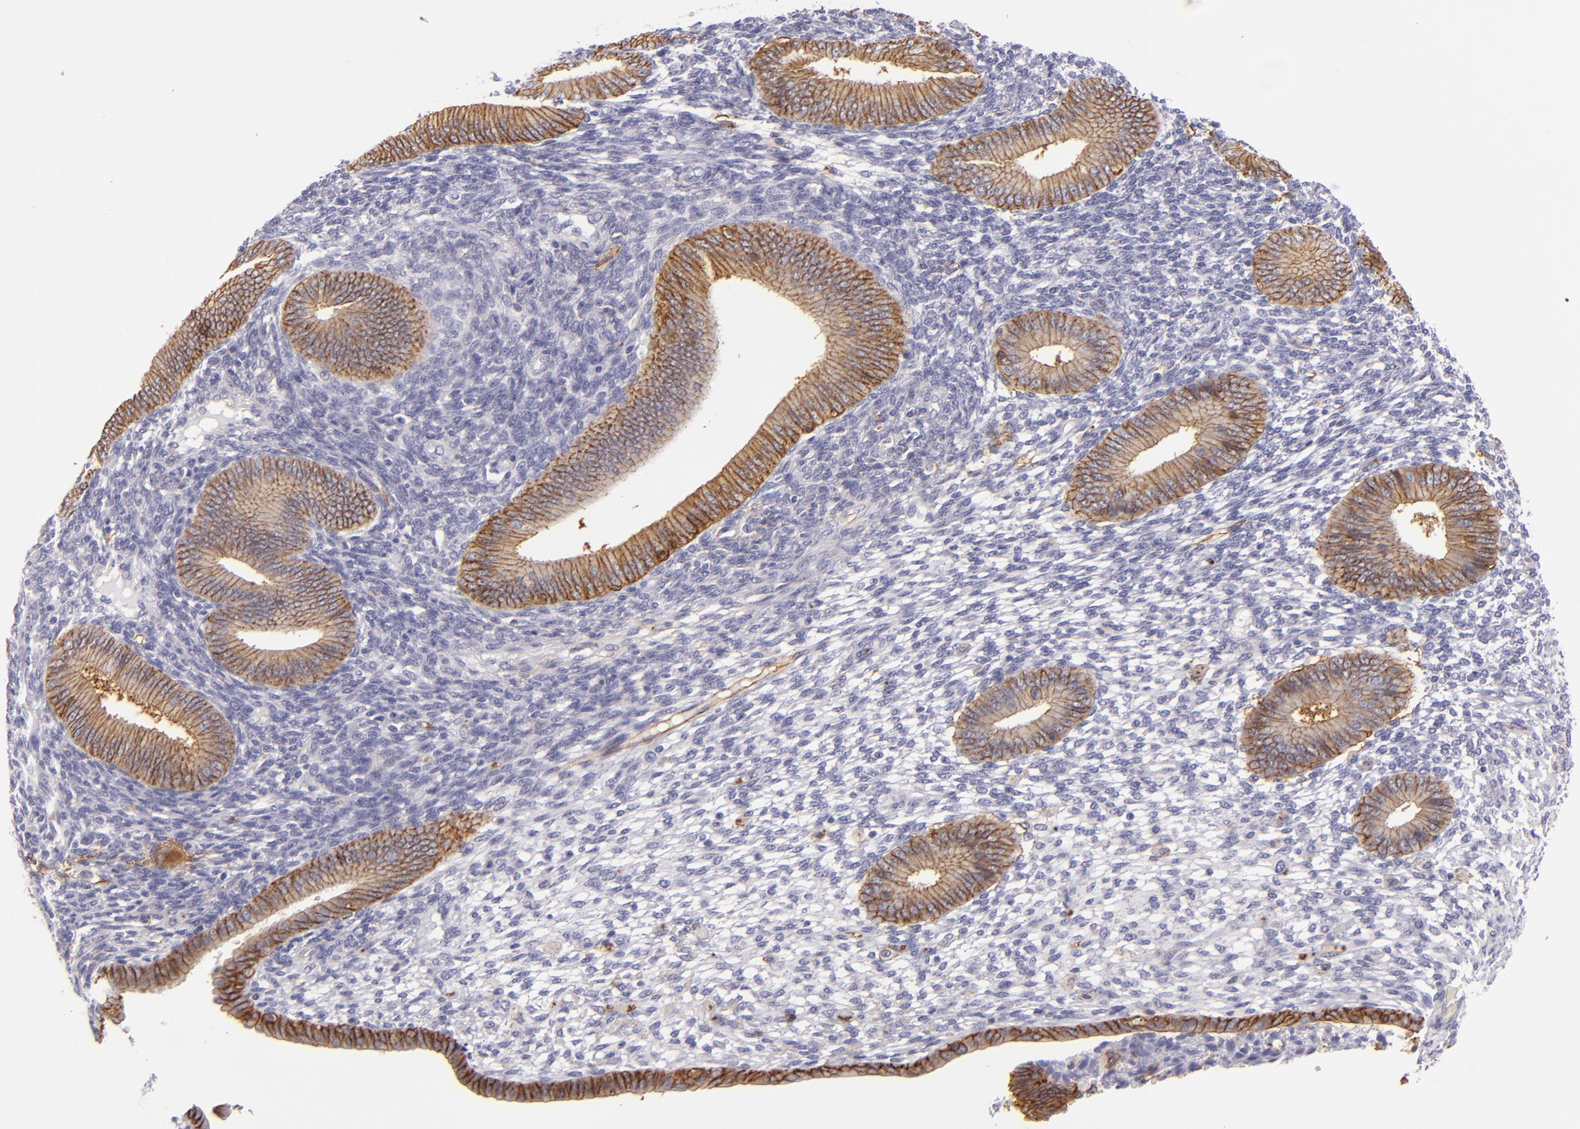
{"staining": {"intensity": "negative", "quantity": "none", "location": "none"}, "tissue": "endometrium", "cell_type": "Cells in endometrial stroma", "image_type": "normal", "snomed": [{"axis": "morphology", "description": "Normal tissue, NOS"}, {"axis": "topography", "description": "Endometrium"}], "caption": "An IHC histopathology image of normal endometrium is shown. There is no staining in cells in endometrial stroma of endometrium. (DAB (3,3'-diaminobenzidine) IHC visualized using brightfield microscopy, high magnification).", "gene": "CD9", "patient": {"sex": "female", "age": 42}}